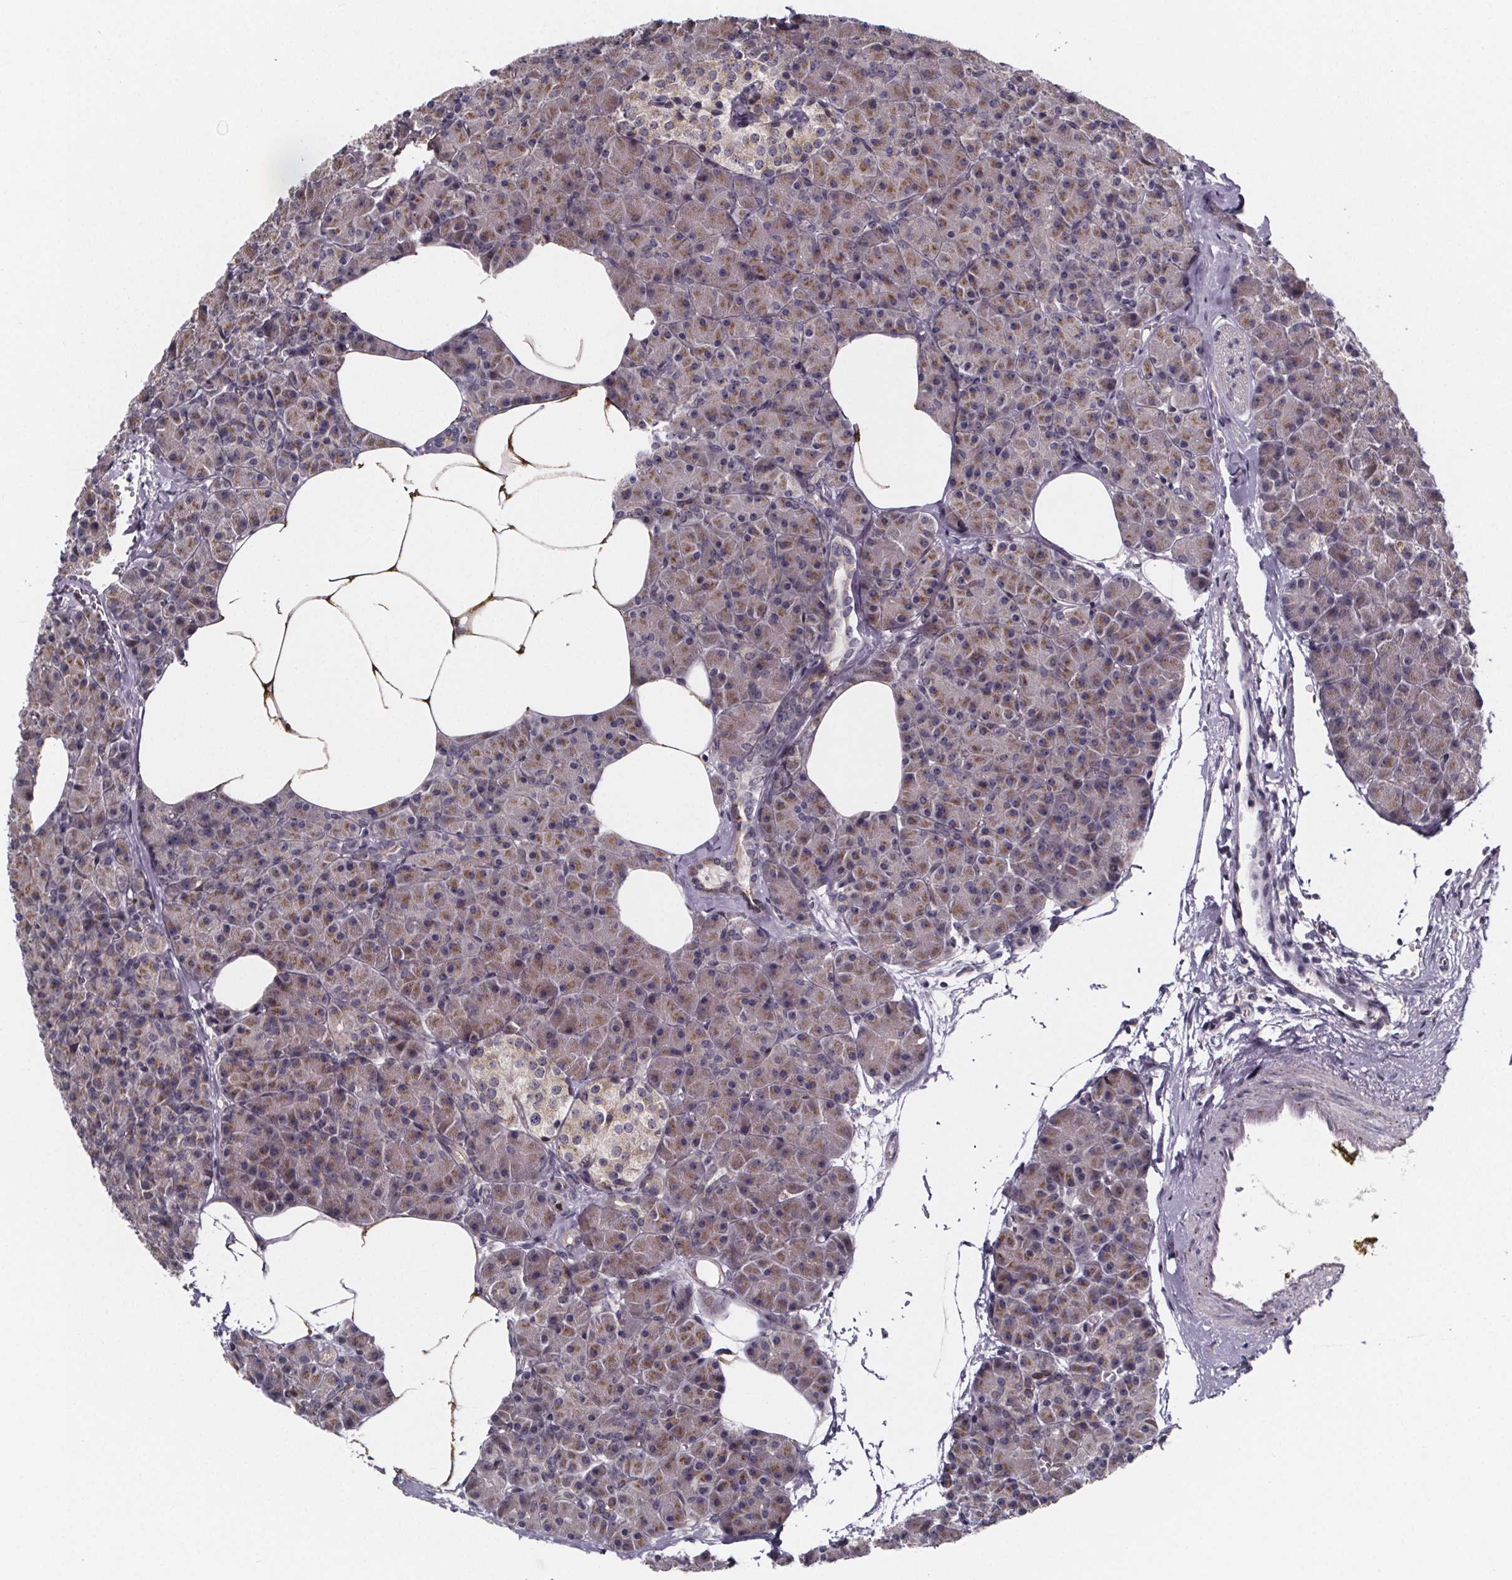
{"staining": {"intensity": "moderate", "quantity": "25%-75%", "location": "cytoplasmic/membranous"}, "tissue": "pancreas", "cell_type": "Exocrine glandular cells", "image_type": "normal", "snomed": [{"axis": "morphology", "description": "Normal tissue, NOS"}, {"axis": "topography", "description": "Pancreas"}], "caption": "Immunohistochemical staining of normal human pancreas exhibits medium levels of moderate cytoplasmic/membranous expression in approximately 25%-75% of exocrine glandular cells. (DAB (3,3'-diaminobenzidine) = brown stain, brightfield microscopy at high magnification).", "gene": "NDST1", "patient": {"sex": "female", "age": 45}}